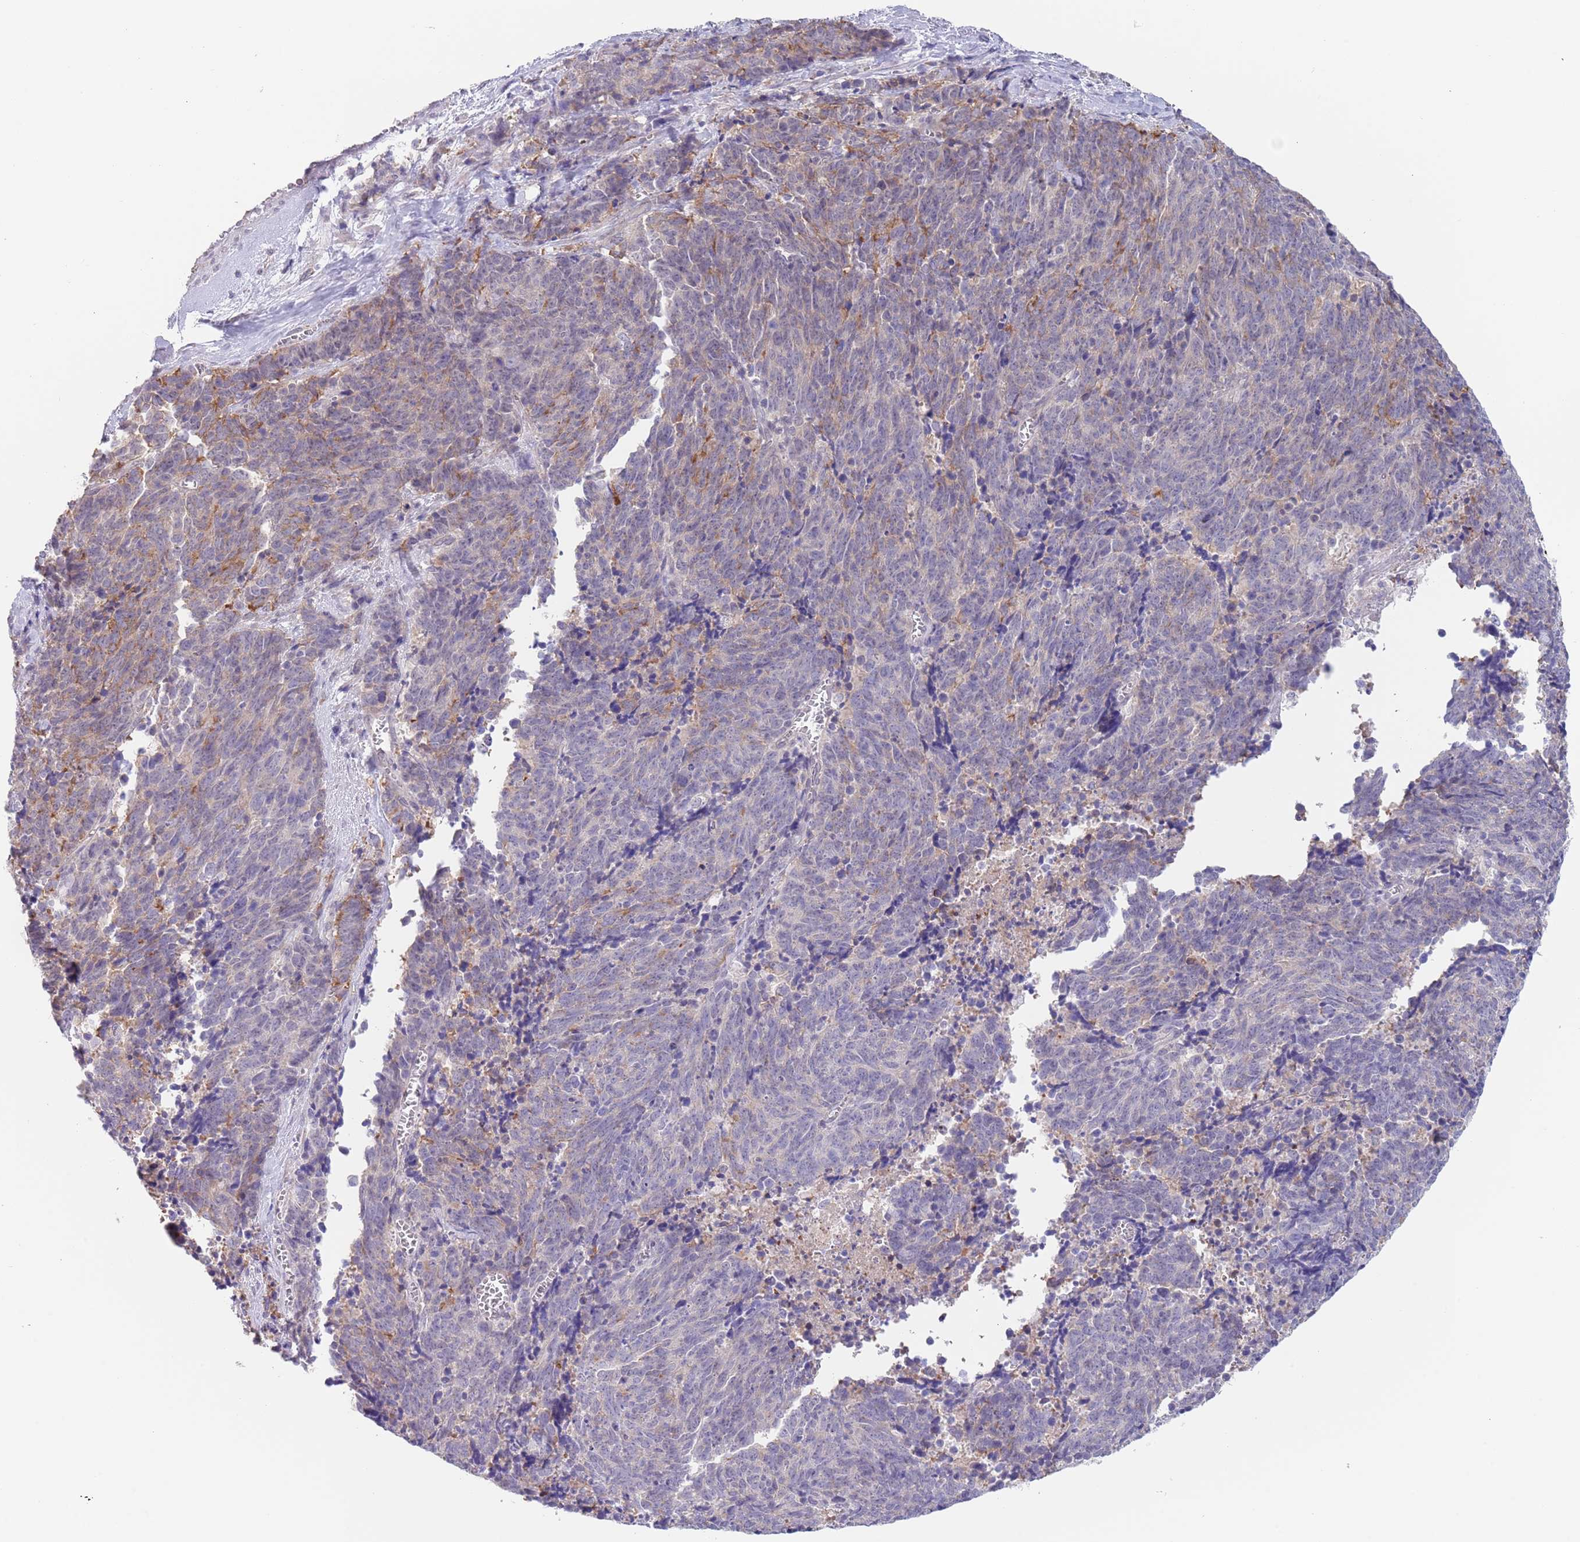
{"staining": {"intensity": "negative", "quantity": "none", "location": "none"}, "tissue": "cervical cancer", "cell_type": "Tumor cells", "image_type": "cancer", "snomed": [{"axis": "morphology", "description": "Squamous cell carcinoma, NOS"}, {"axis": "topography", "description": "Cervix"}], "caption": "Protein analysis of cervical cancer (squamous cell carcinoma) reveals no significant expression in tumor cells.", "gene": "RNF169", "patient": {"sex": "female", "age": 29}}